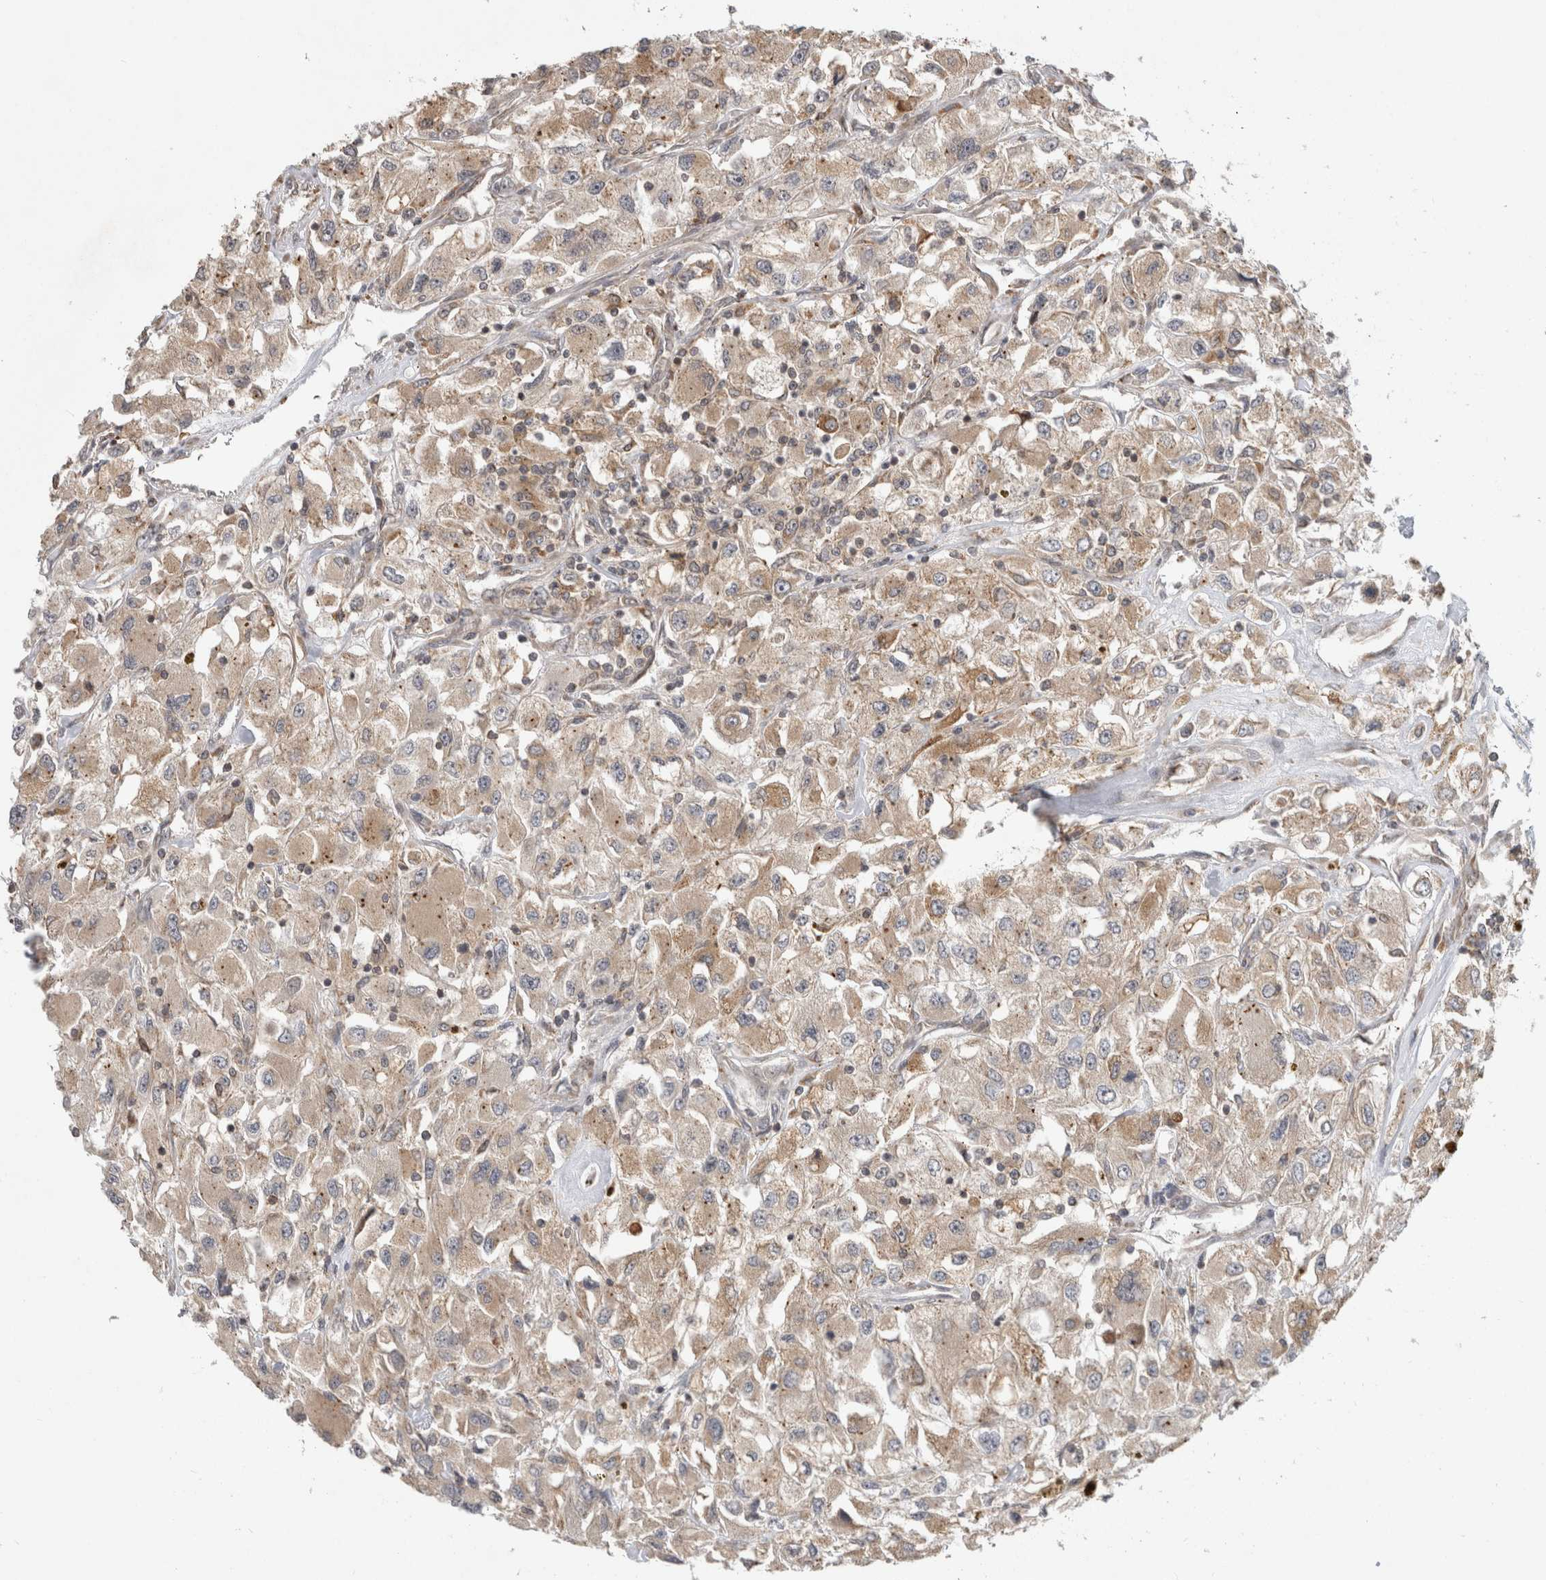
{"staining": {"intensity": "weak", "quantity": ">75%", "location": "cytoplasmic/membranous"}, "tissue": "renal cancer", "cell_type": "Tumor cells", "image_type": "cancer", "snomed": [{"axis": "morphology", "description": "Adenocarcinoma, NOS"}, {"axis": "topography", "description": "Kidney"}], "caption": "Brown immunohistochemical staining in renal adenocarcinoma demonstrates weak cytoplasmic/membranous expression in approximately >75% of tumor cells.", "gene": "PARP6", "patient": {"sex": "female", "age": 52}}